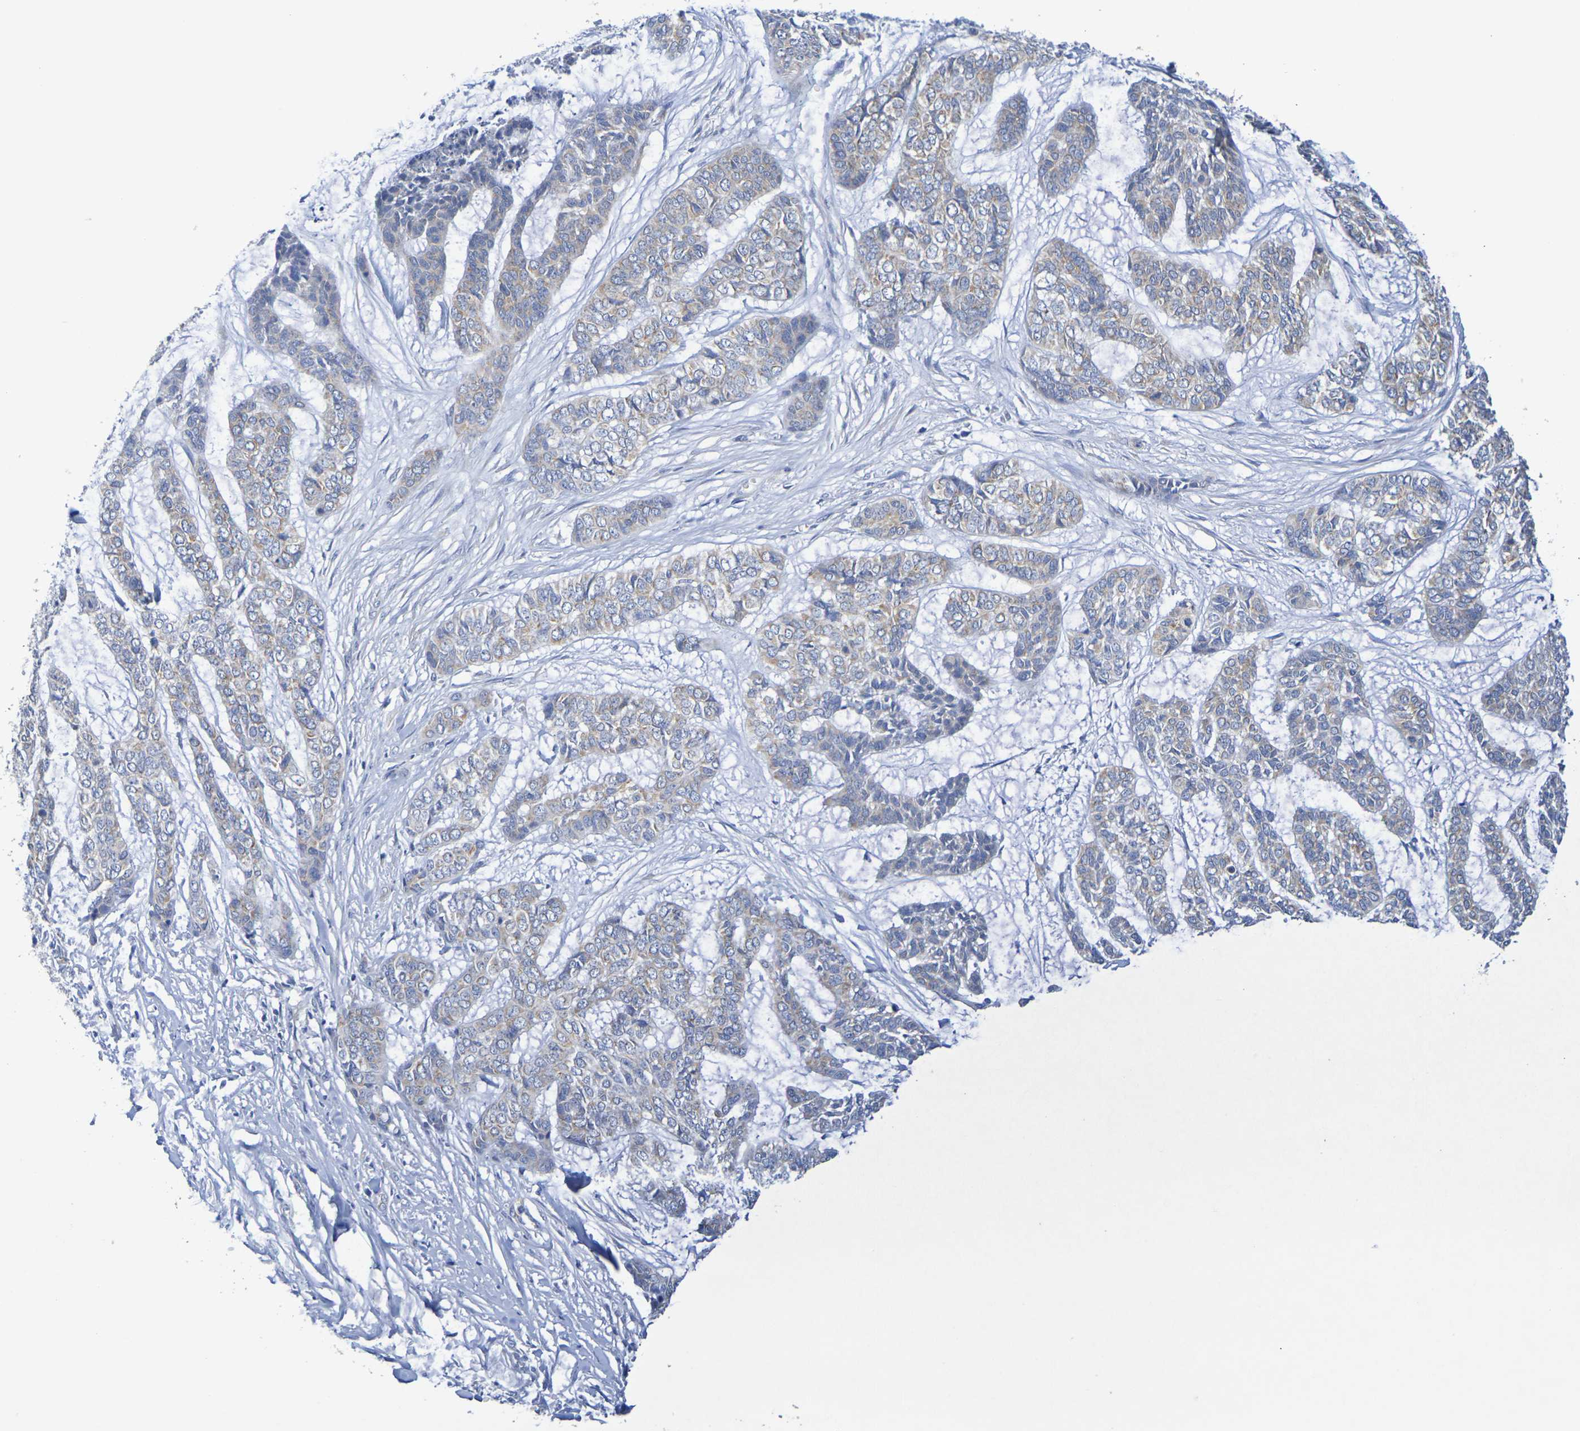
{"staining": {"intensity": "weak", "quantity": ">75%", "location": "cytoplasmic/membranous"}, "tissue": "skin cancer", "cell_type": "Tumor cells", "image_type": "cancer", "snomed": [{"axis": "morphology", "description": "Basal cell carcinoma"}, {"axis": "topography", "description": "Skin"}], "caption": "DAB immunohistochemical staining of human skin cancer (basal cell carcinoma) displays weak cytoplasmic/membranous protein expression in about >75% of tumor cells. Using DAB (brown) and hematoxylin (blue) stains, captured at high magnification using brightfield microscopy.", "gene": "TMCC3", "patient": {"sex": "female", "age": 64}}